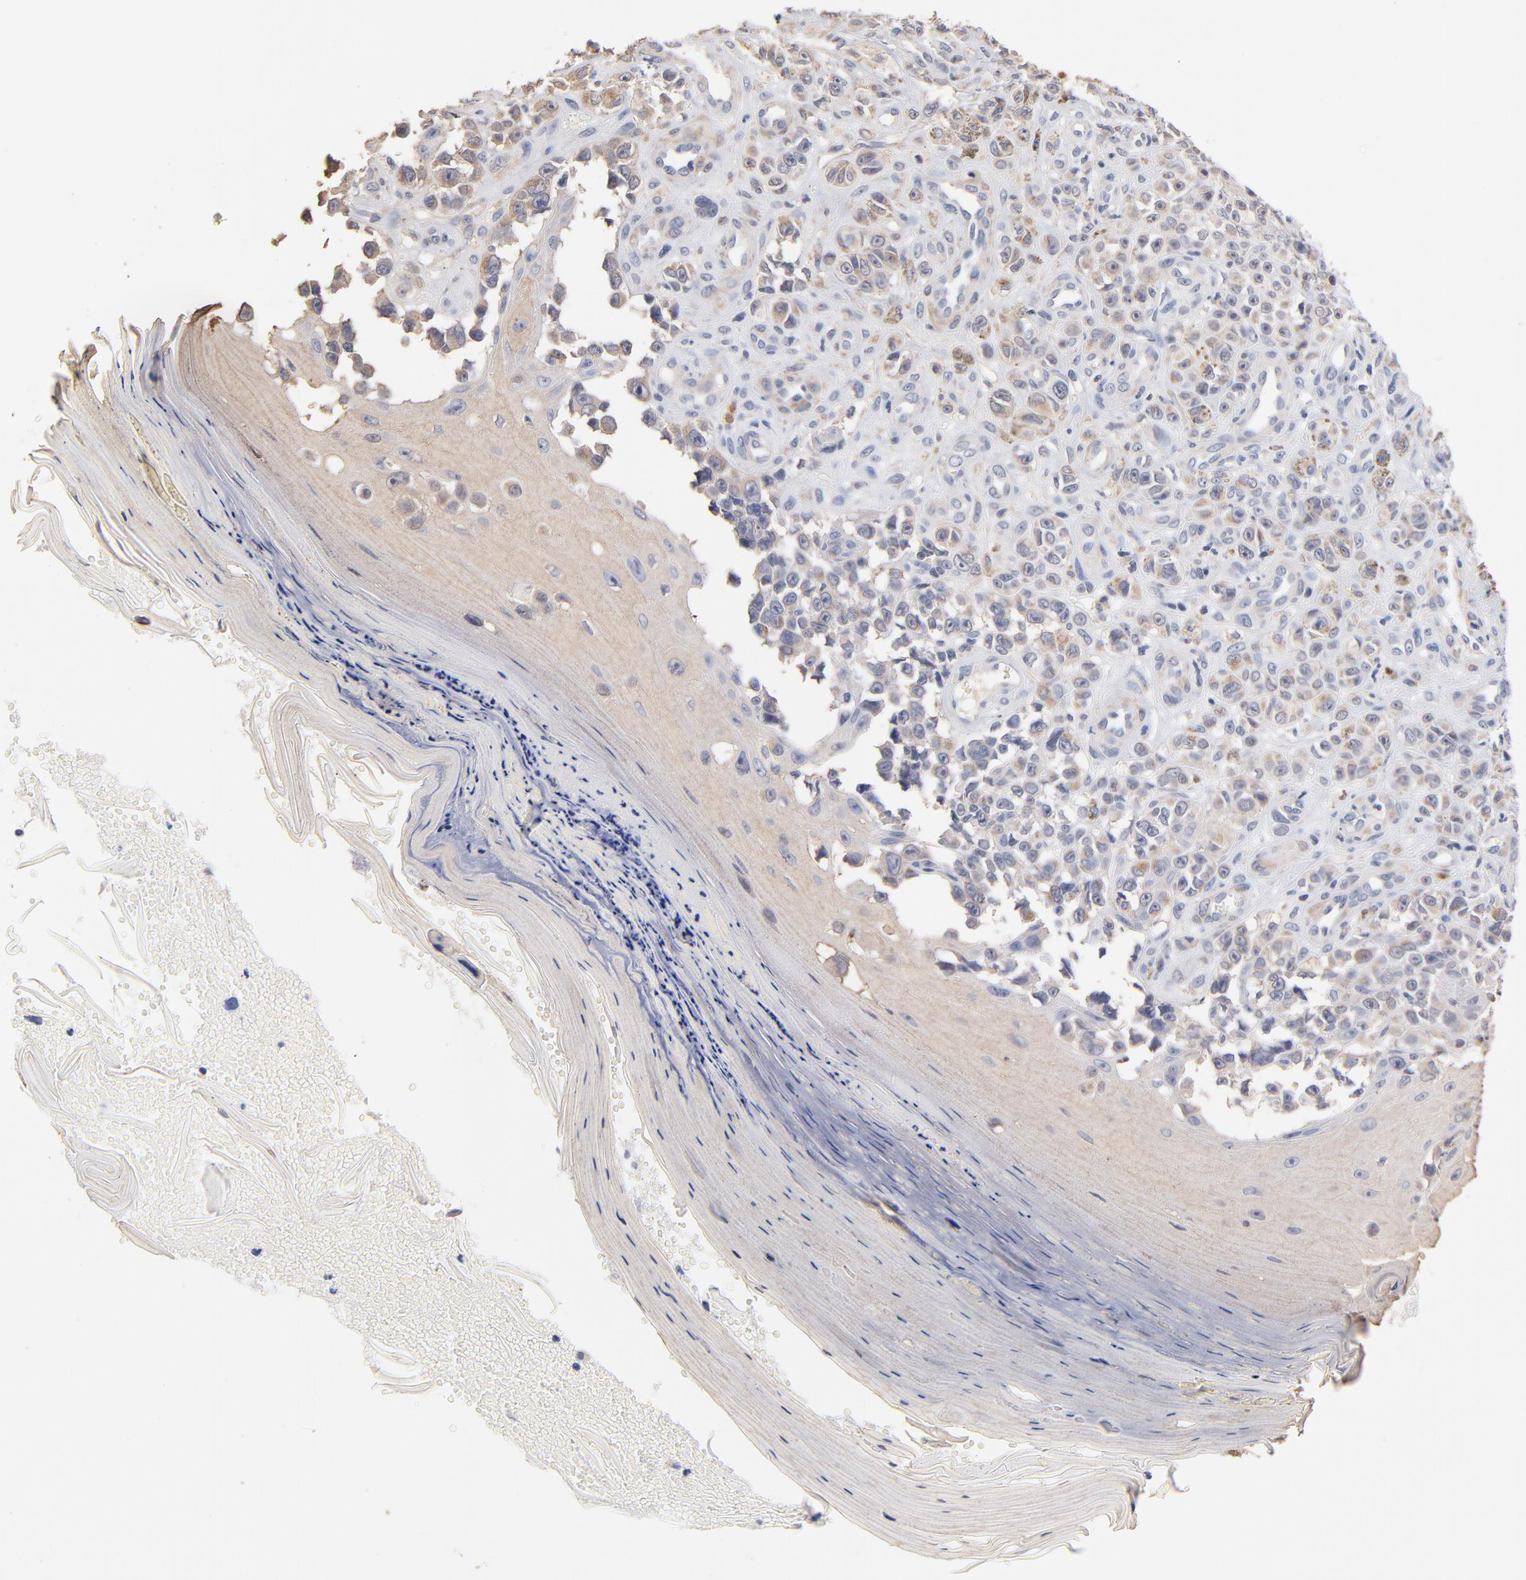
{"staining": {"intensity": "moderate", "quantity": "25%-75%", "location": "cytoplasmic/membranous"}, "tissue": "melanoma", "cell_type": "Tumor cells", "image_type": "cancer", "snomed": [{"axis": "morphology", "description": "Malignant melanoma, NOS"}, {"axis": "topography", "description": "Skin"}], "caption": "This is an image of immunohistochemistry staining of melanoma, which shows moderate expression in the cytoplasmic/membranous of tumor cells.", "gene": "TWNK", "patient": {"sex": "female", "age": 82}}